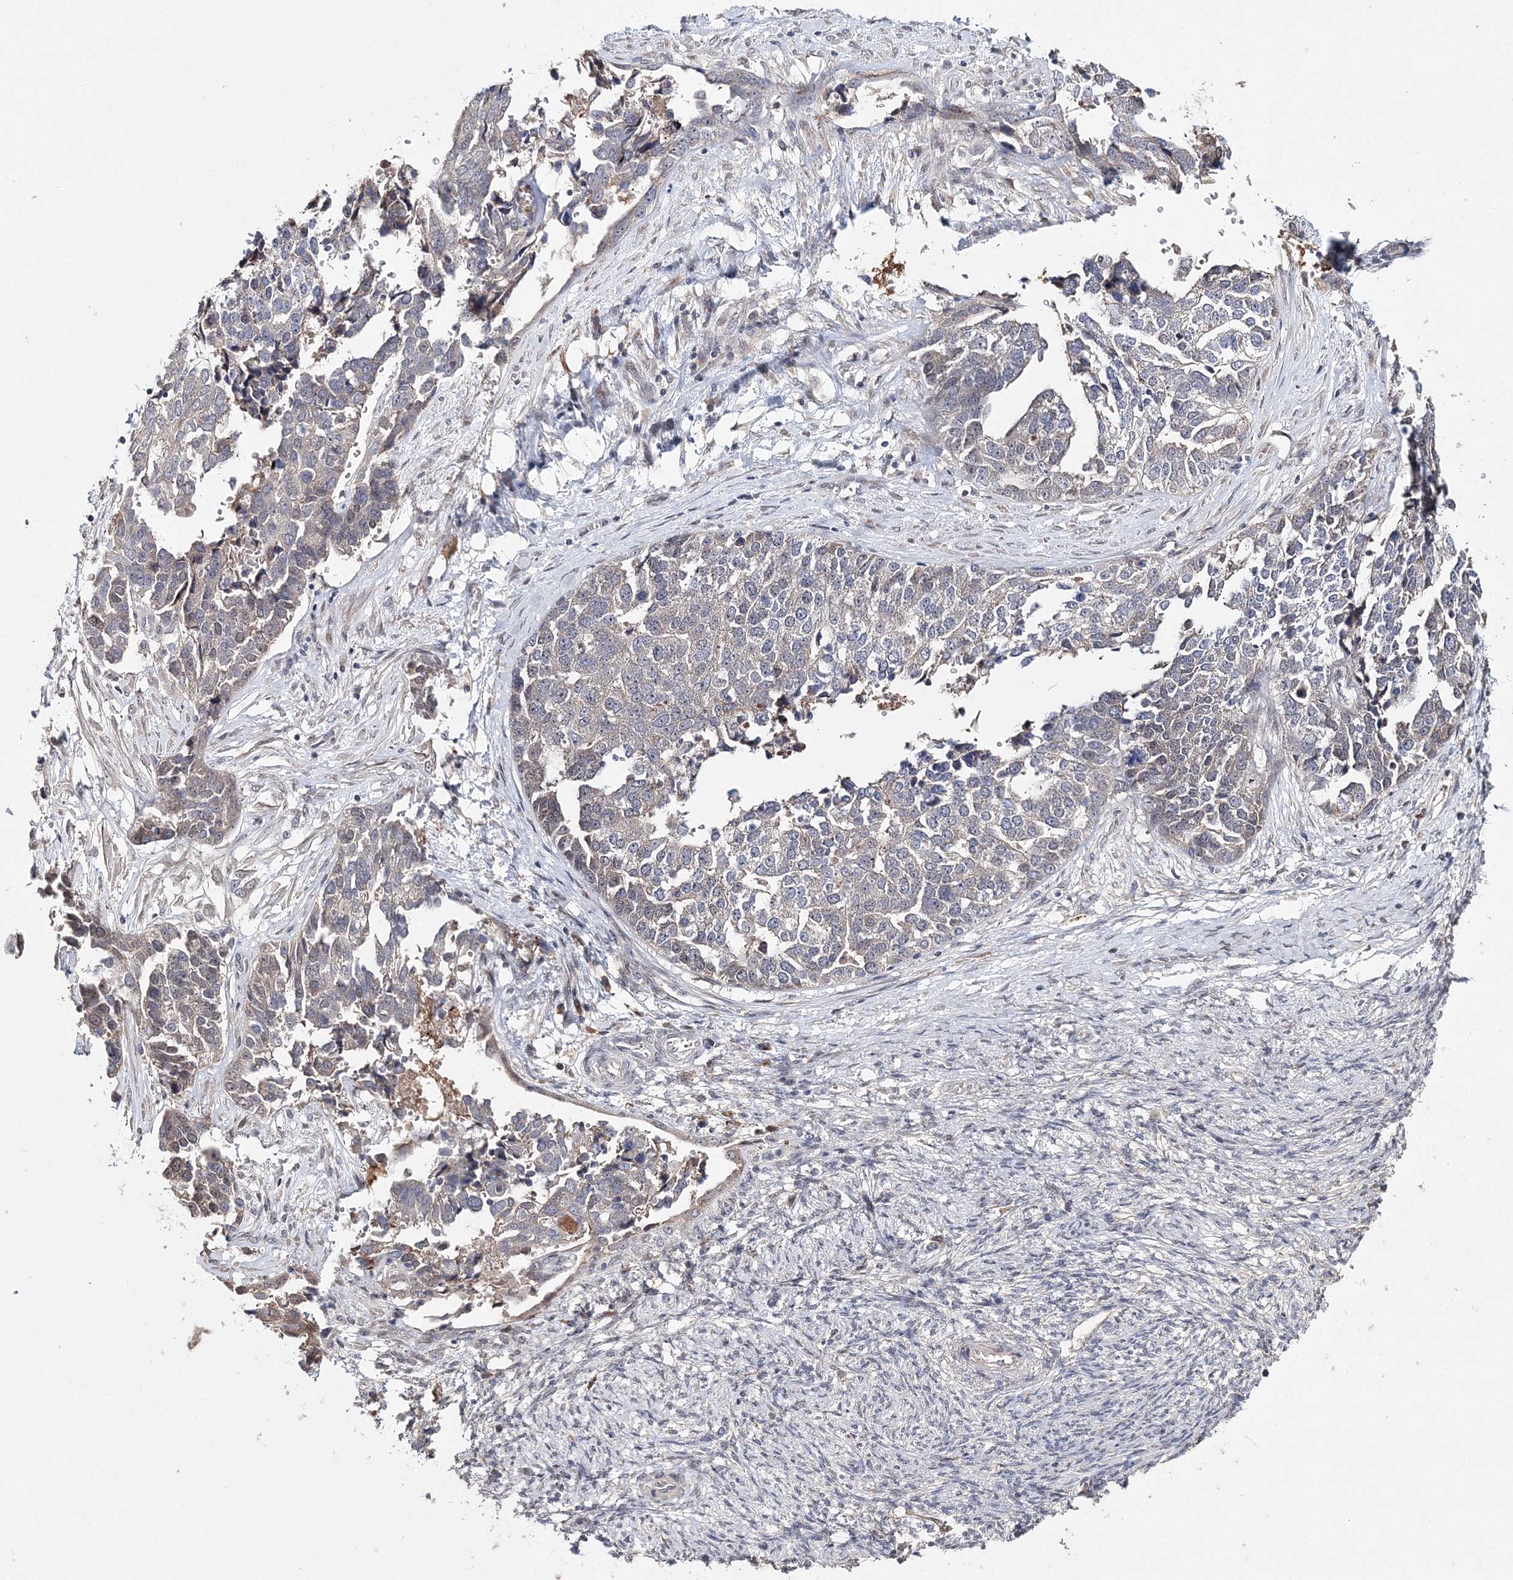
{"staining": {"intensity": "negative", "quantity": "none", "location": "none"}, "tissue": "ovarian cancer", "cell_type": "Tumor cells", "image_type": "cancer", "snomed": [{"axis": "morphology", "description": "Cystadenocarcinoma, serous, NOS"}, {"axis": "topography", "description": "Ovary"}], "caption": "High magnification brightfield microscopy of ovarian serous cystadenocarcinoma stained with DAB (3,3'-diaminobenzidine) (brown) and counterstained with hematoxylin (blue): tumor cells show no significant expression. Nuclei are stained in blue.", "gene": "GJB5", "patient": {"sex": "female", "age": 44}}